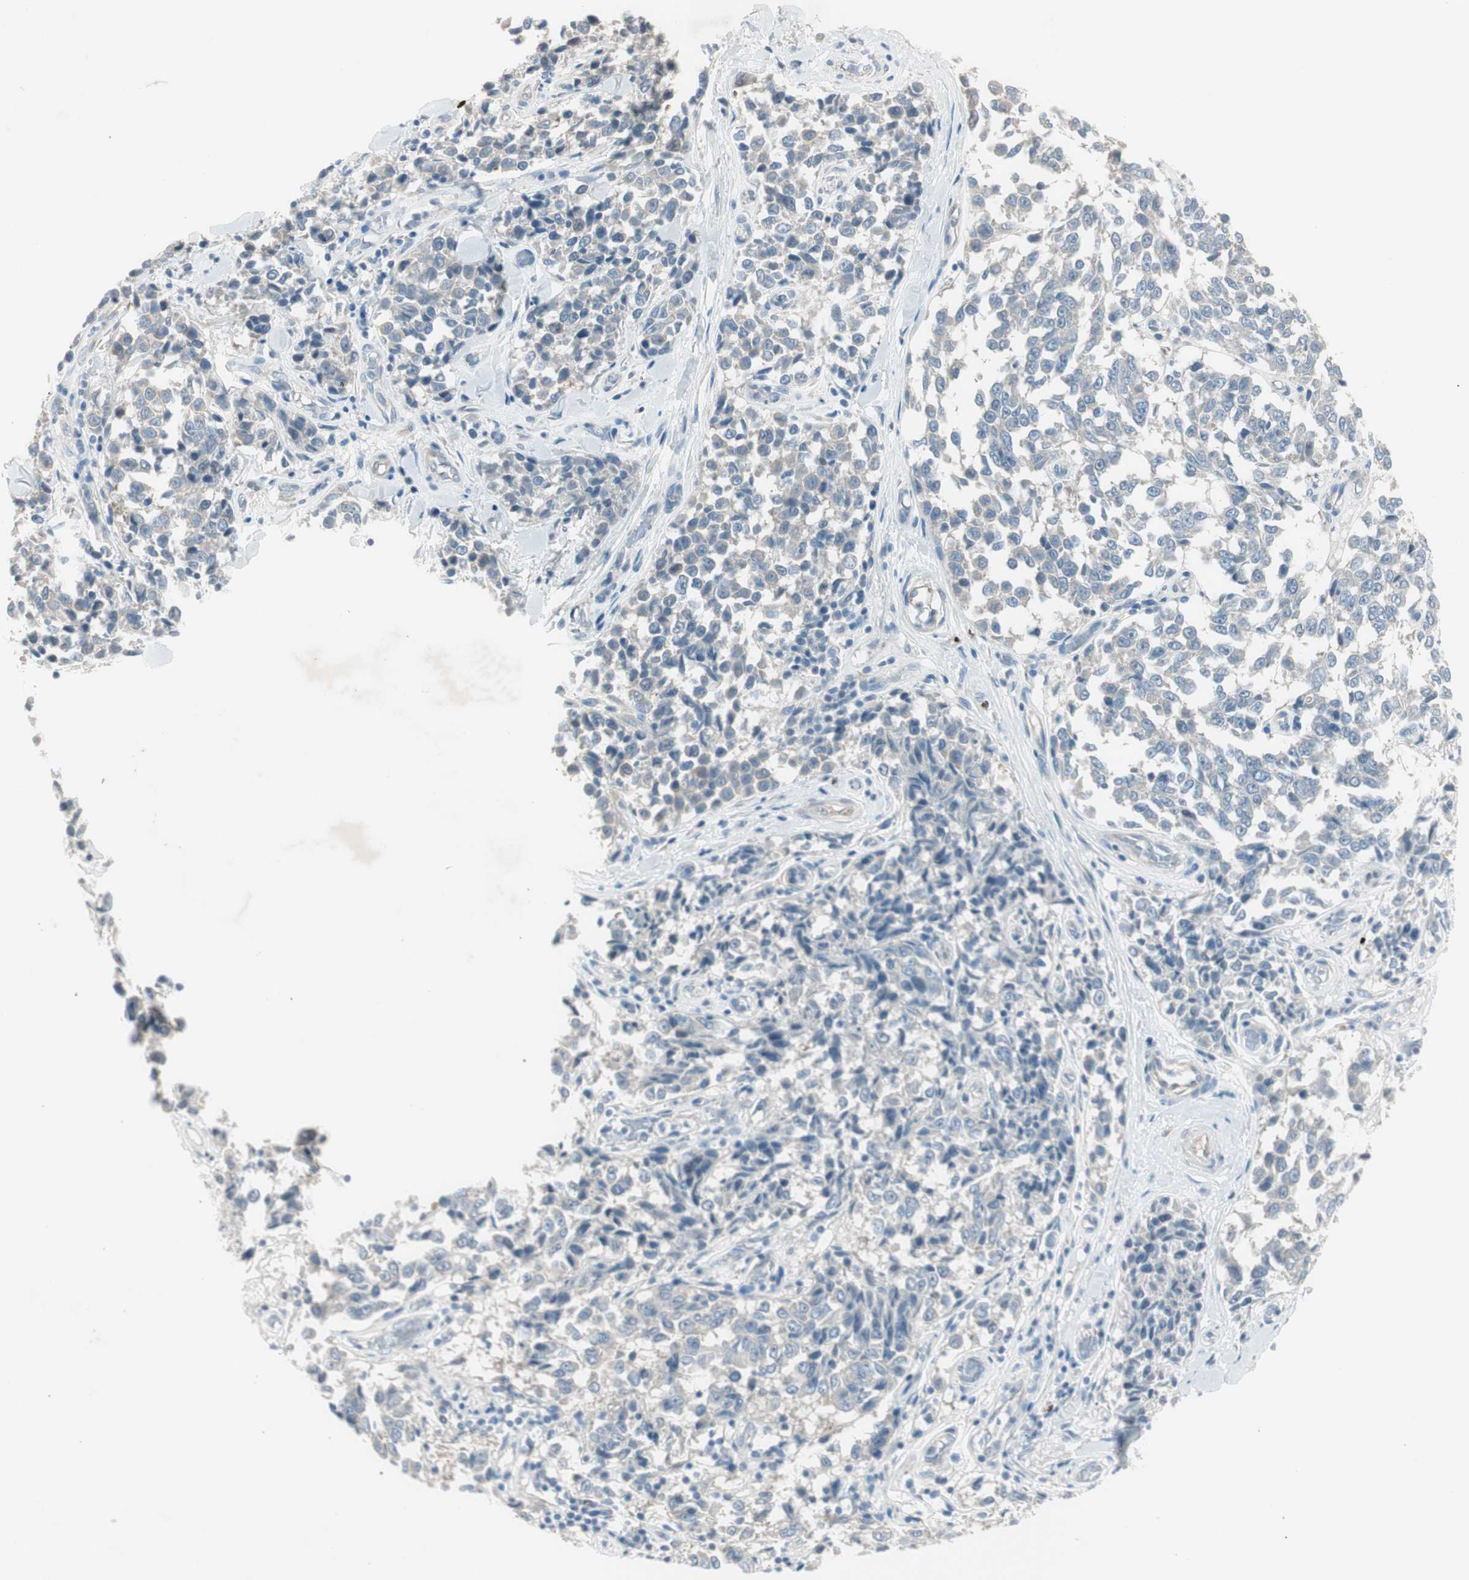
{"staining": {"intensity": "weak", "quantity": "<25%", "location": "cytoplasmic/membranous"}, "tissue": "melanoma", "cell_type": "Tumor cells", "image_type": "cancer", "snomed": [{"axis": "morphology", "description": "Malignant melanoma, NOS"}, {"axis": "topography", "description": "Skin"}], "caption": "The micrograph reveals no staining of tumor cells in malignant melanoma. (Stains: DAB (3,3'-diaminobenzidine) IHC with hematoxylin counter stain, Microscopy: brightfield microscopy at high magnification).", "gene": "MAPRE3", "patient": {"sex": "female", "age": 64}}